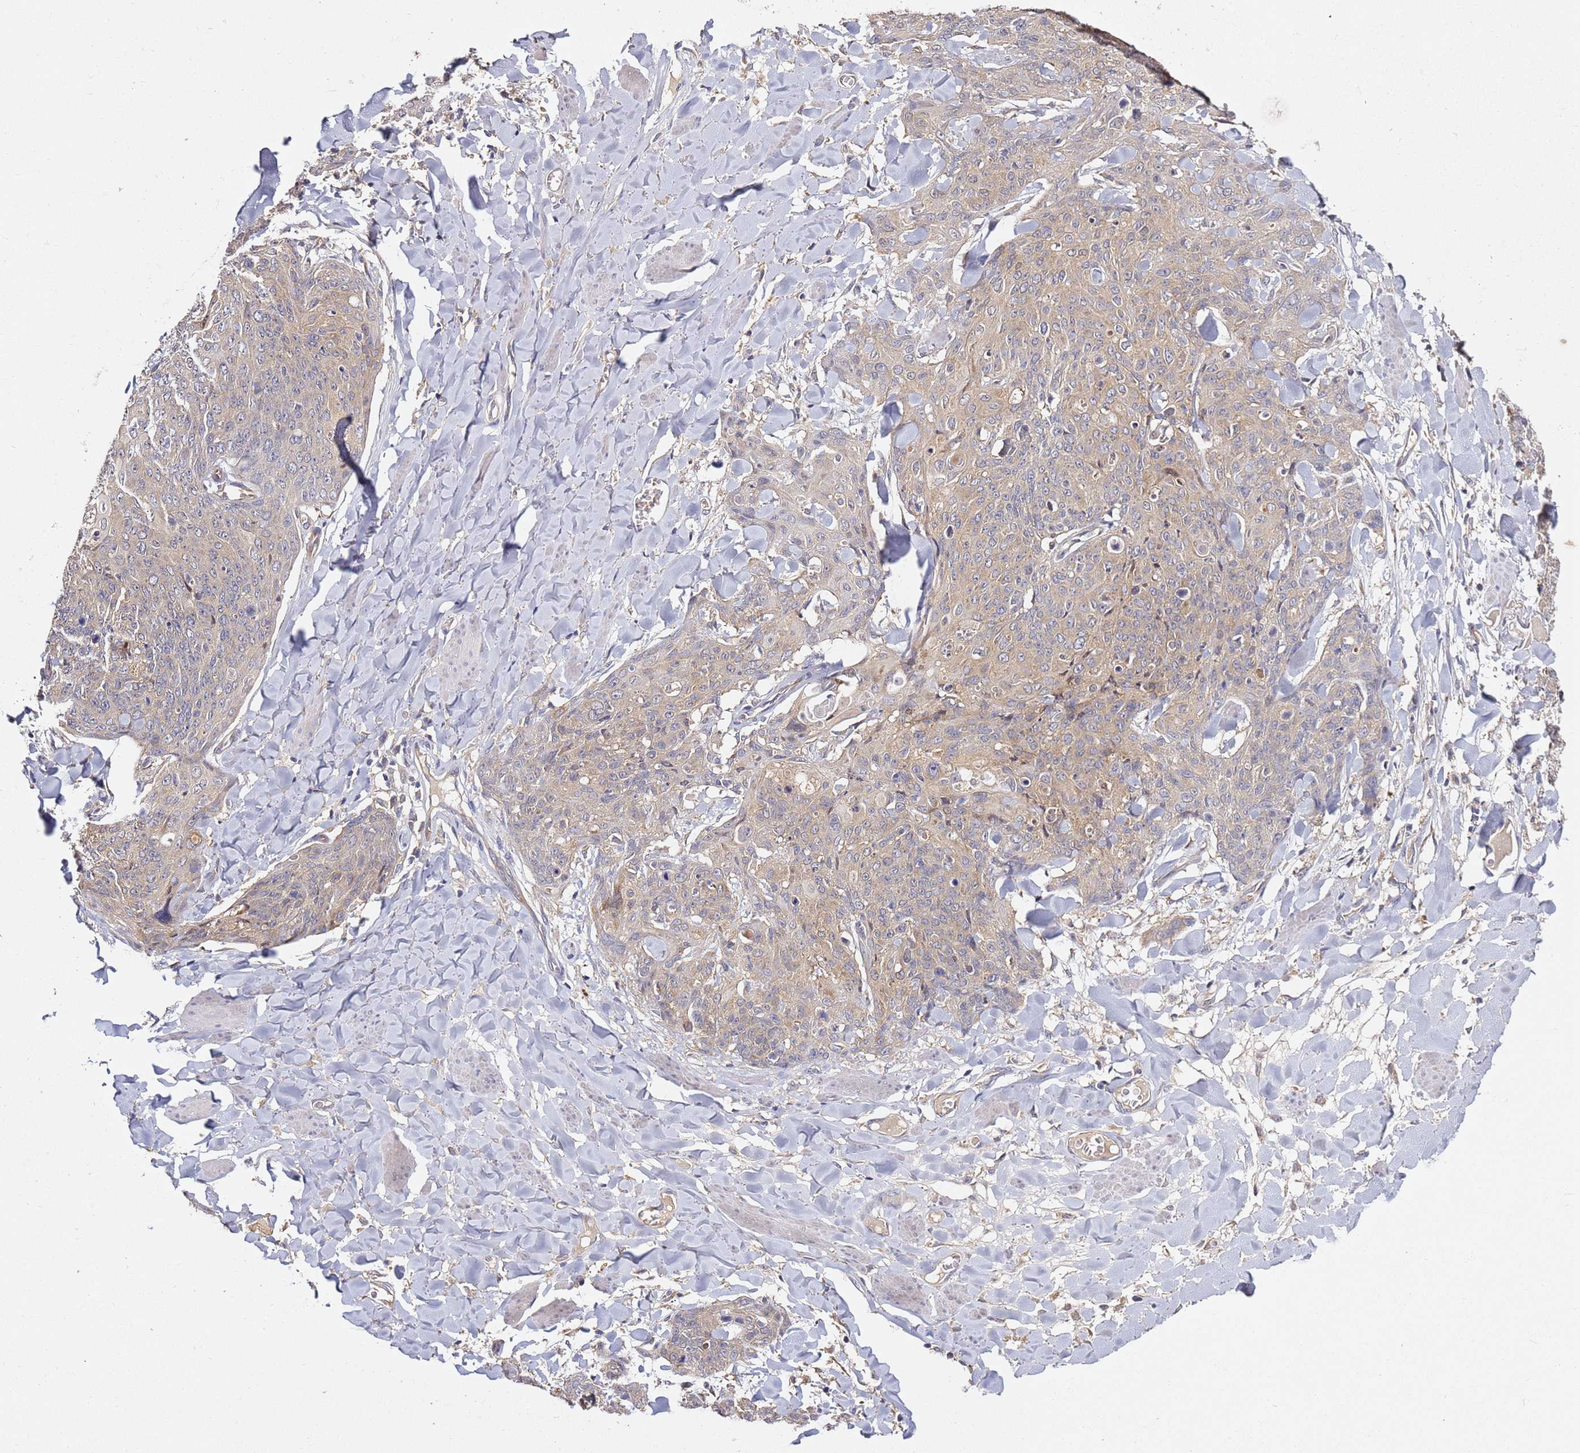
{"staining": {"intensity": "weak", "quantity": "25%-75%", "location": "cytoplasmic/membranous"}, "tissue": "skin cancer", "cell_type": "Tumor cells", "image_type": "cancer", "snomed": [{"axis": "morphology", "description": "Squamous cell carcinoma, NOS"}, {"axis": "topography", "description": "Skin"}, {"axis": "topography", "description": "Vulva"}], "caption": "Skin squamous cell carcinoma stained with a brown dye demonstrates weak cytoplasmic/membranous positive expression in about 25%-75% of tumor cells.", "gene": "OSBPL2", "patient": {"sex": "female", "age": 85}}